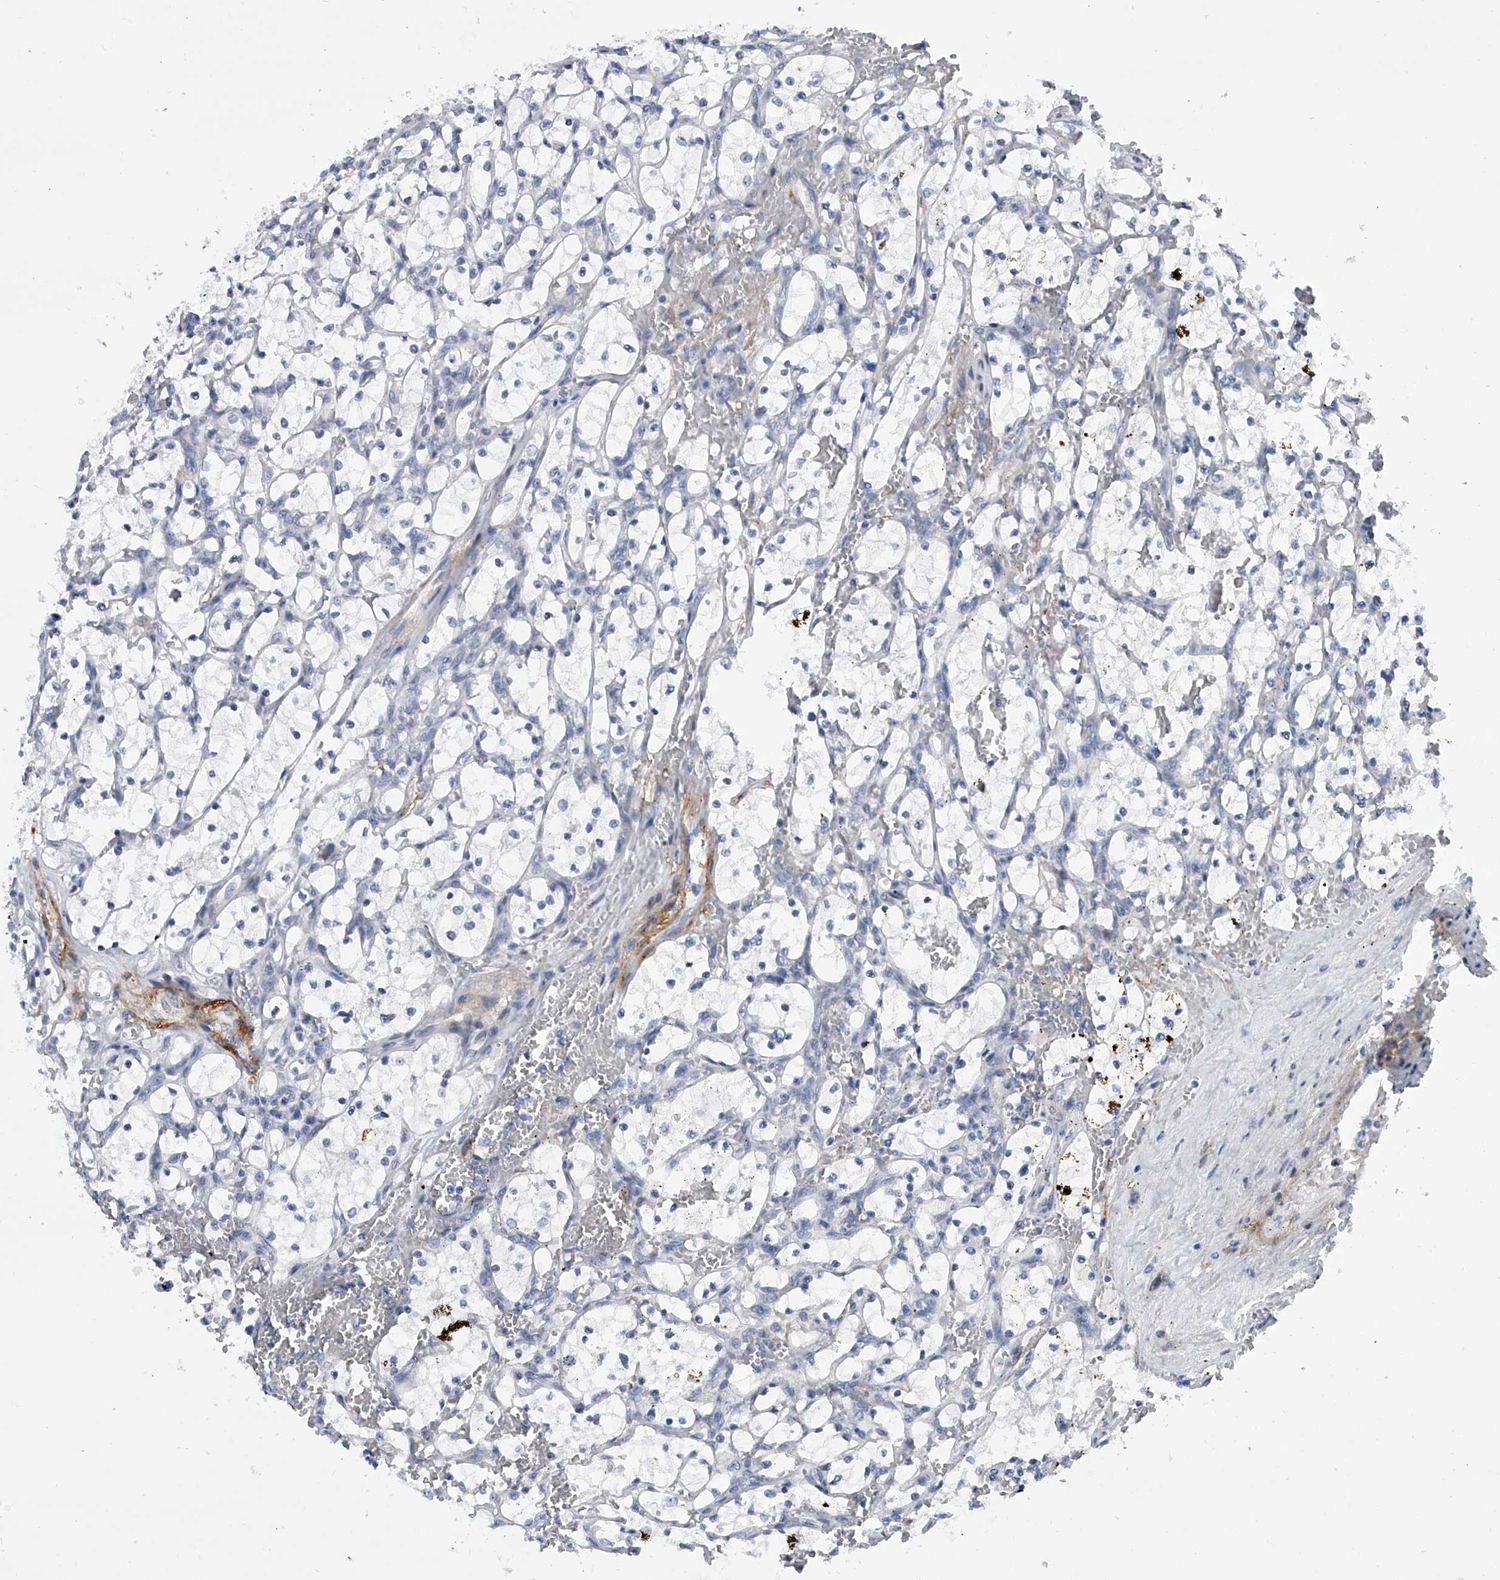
{"staining": {"intensity": "negative", "quantity": "none", "location": "none"}, "tissue": "renal cancer", "cell_type": "Tumor cells", "image_type": "cancer", "snomed": [{"axis": "morphology", "description": "Adenocarcinoma, NOS"}, {"axis": "topography", "description": "Kidney"}], "caption": "DAB immunohistochemical staining of renal cancer reveals no significant expression in tumor cells. Brightfield microscopy of IHC stained with DAB (3,3'-diaminobenzidine) (brown) and hematoxylin (blue), captured at high magnification.", "gene": "ALG14", "patient": {"sex": "female", "age": 69}}